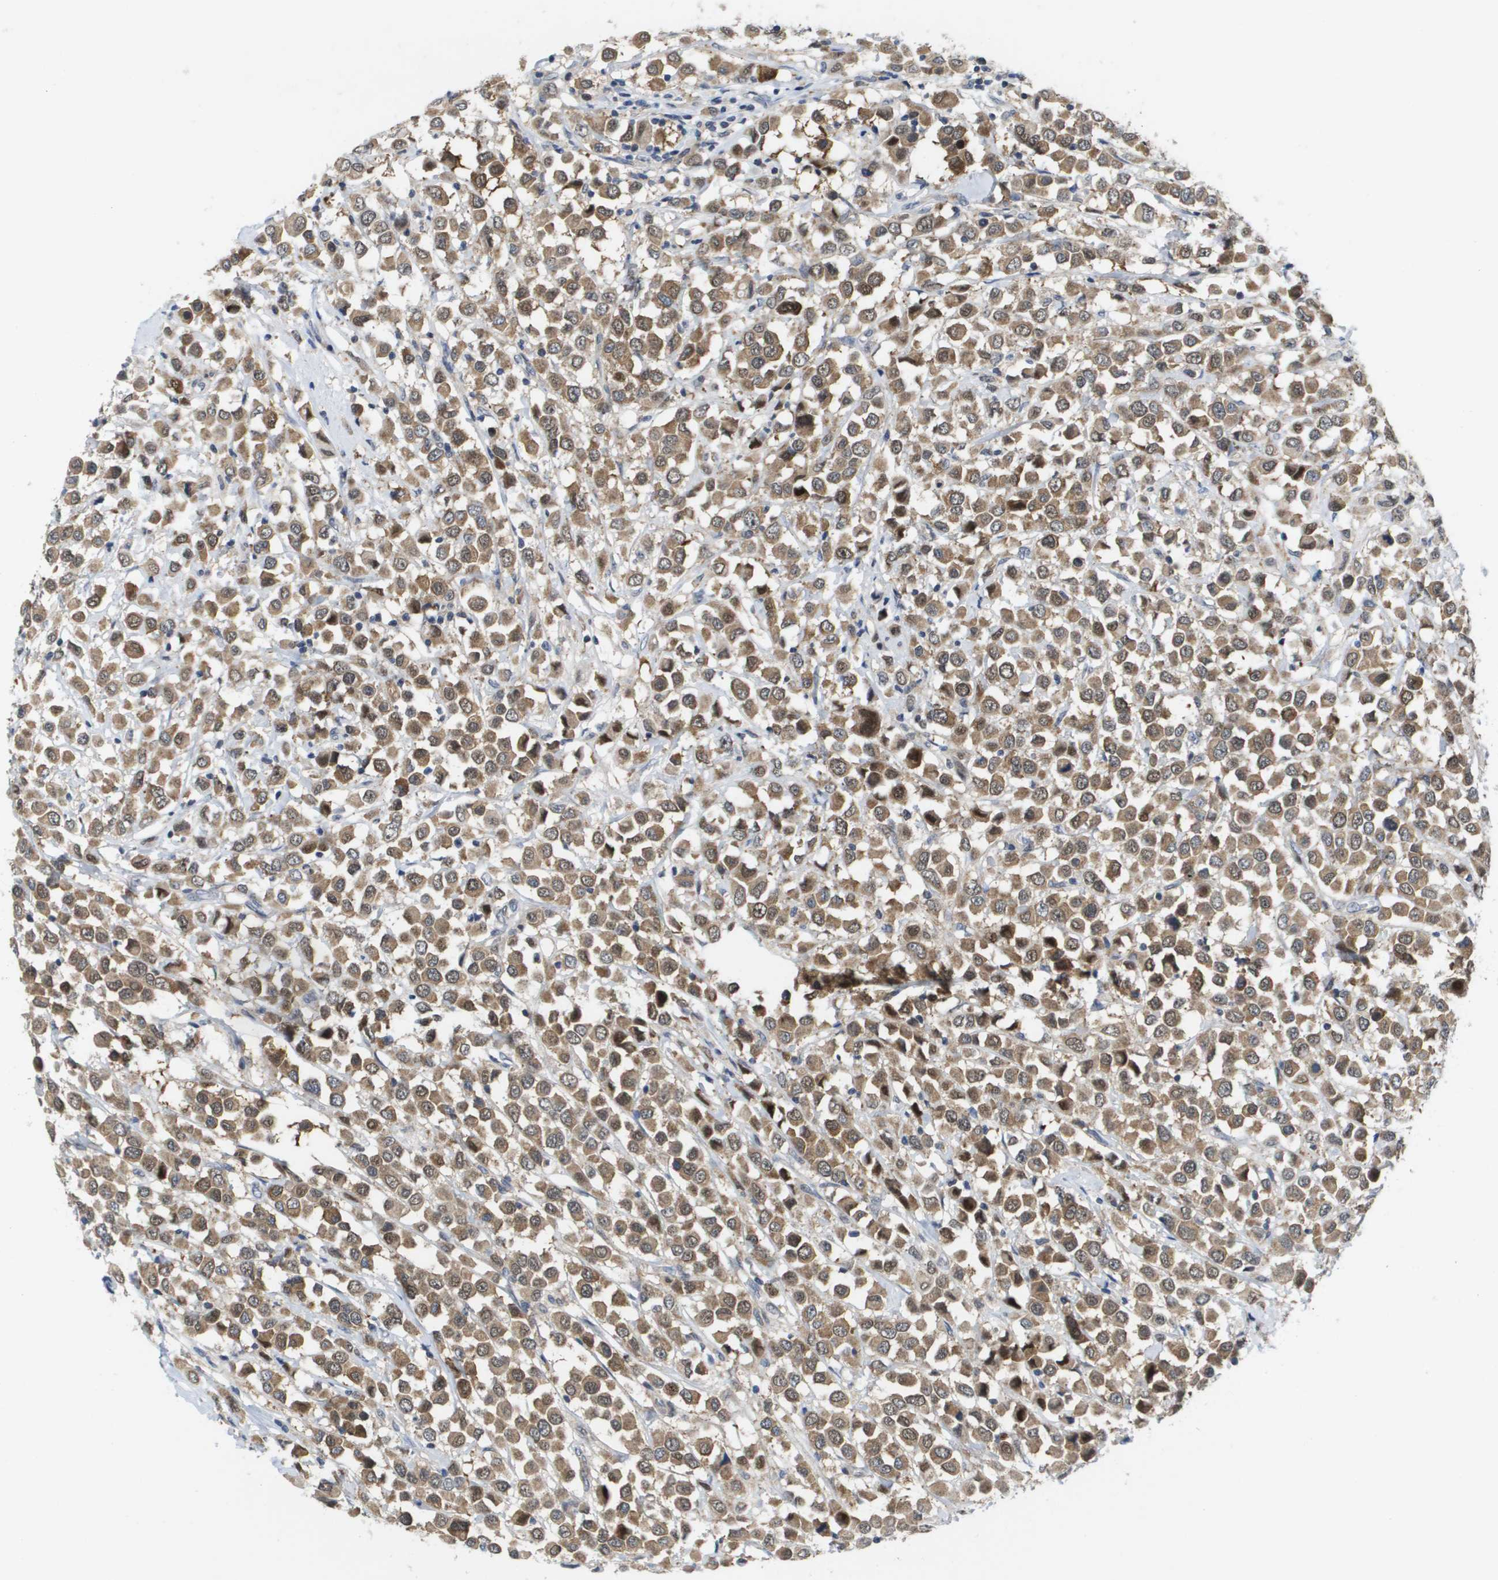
{"staining": {"intensity": "moderate", "quantity": ">75%", "location": "cytoplasmic/membranous"}, "tissue": "breast cancer", "cell_type": "Tumor cells", "image_type": "cancer", "snomed": [{"axis": "morphology", "description": "Duct carcinoma"}, {"axis": "topography", "description": "Breast"}], "caption": "Brown immunohistochemical staining in human breast cancer shows moderate cytoplasmic/membranous positivity in about >75% of tumor cells.", "gene": "FKBP4", "patient": {"sex": "female", "age": 61}}